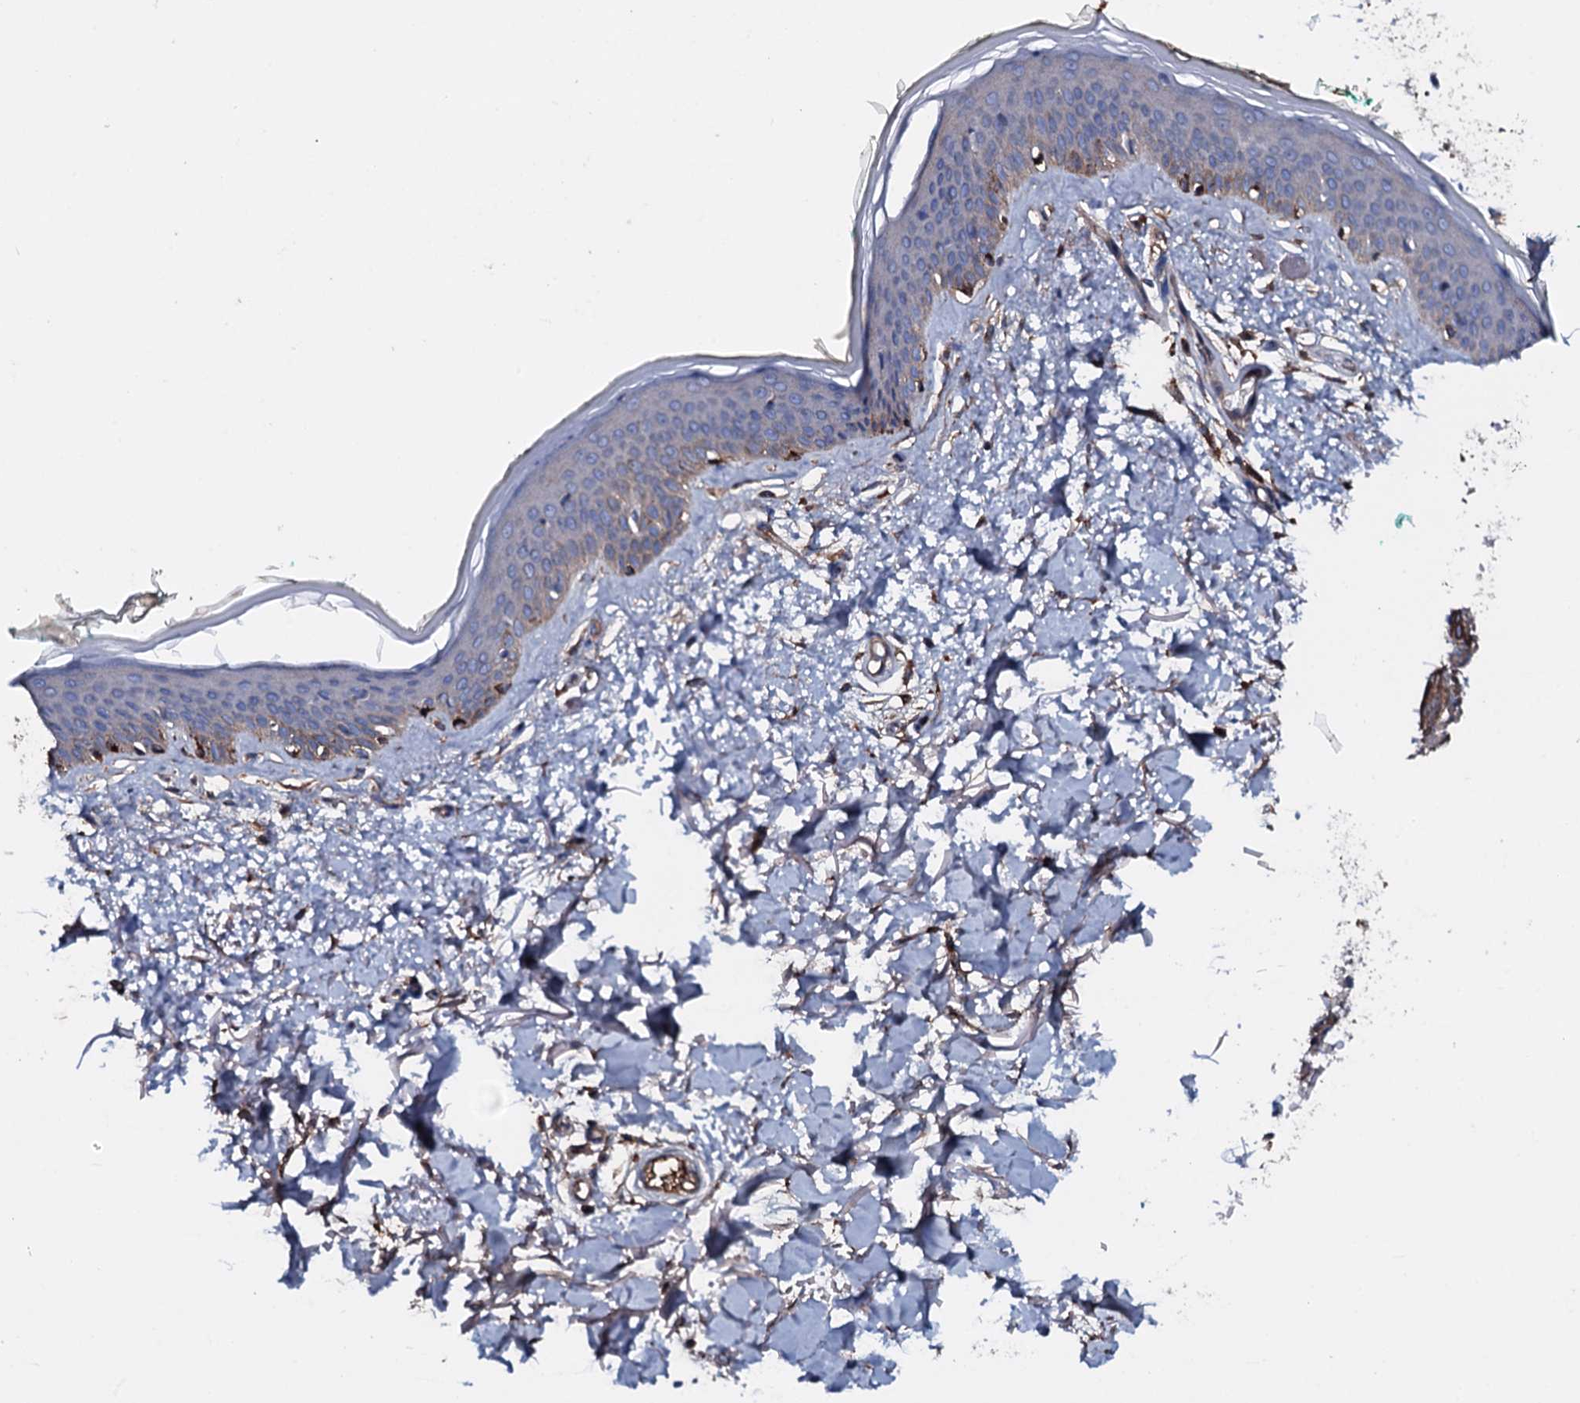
{"staining": {"intensity": "negative", "quantity": "none", "location": "none"}, "tissue": "skin", "cell_type": "Fibroblasts", "image_type": "normal", "snomed": [{"axis": "morphology", "description": "Normal tissue, NOS"}, {"axis": "topography", "description": "Skin"}], "caption": "This micrograph is of normal skin stained with immunohistochemistry (IHC) to label a protein in brown with the nuclei are counter-stained blue. There is no staining in fibroblasts. (DAB IHC, high magnification).", "gene": "NEK1", "patient": {"sex": "male", "age": 62}}